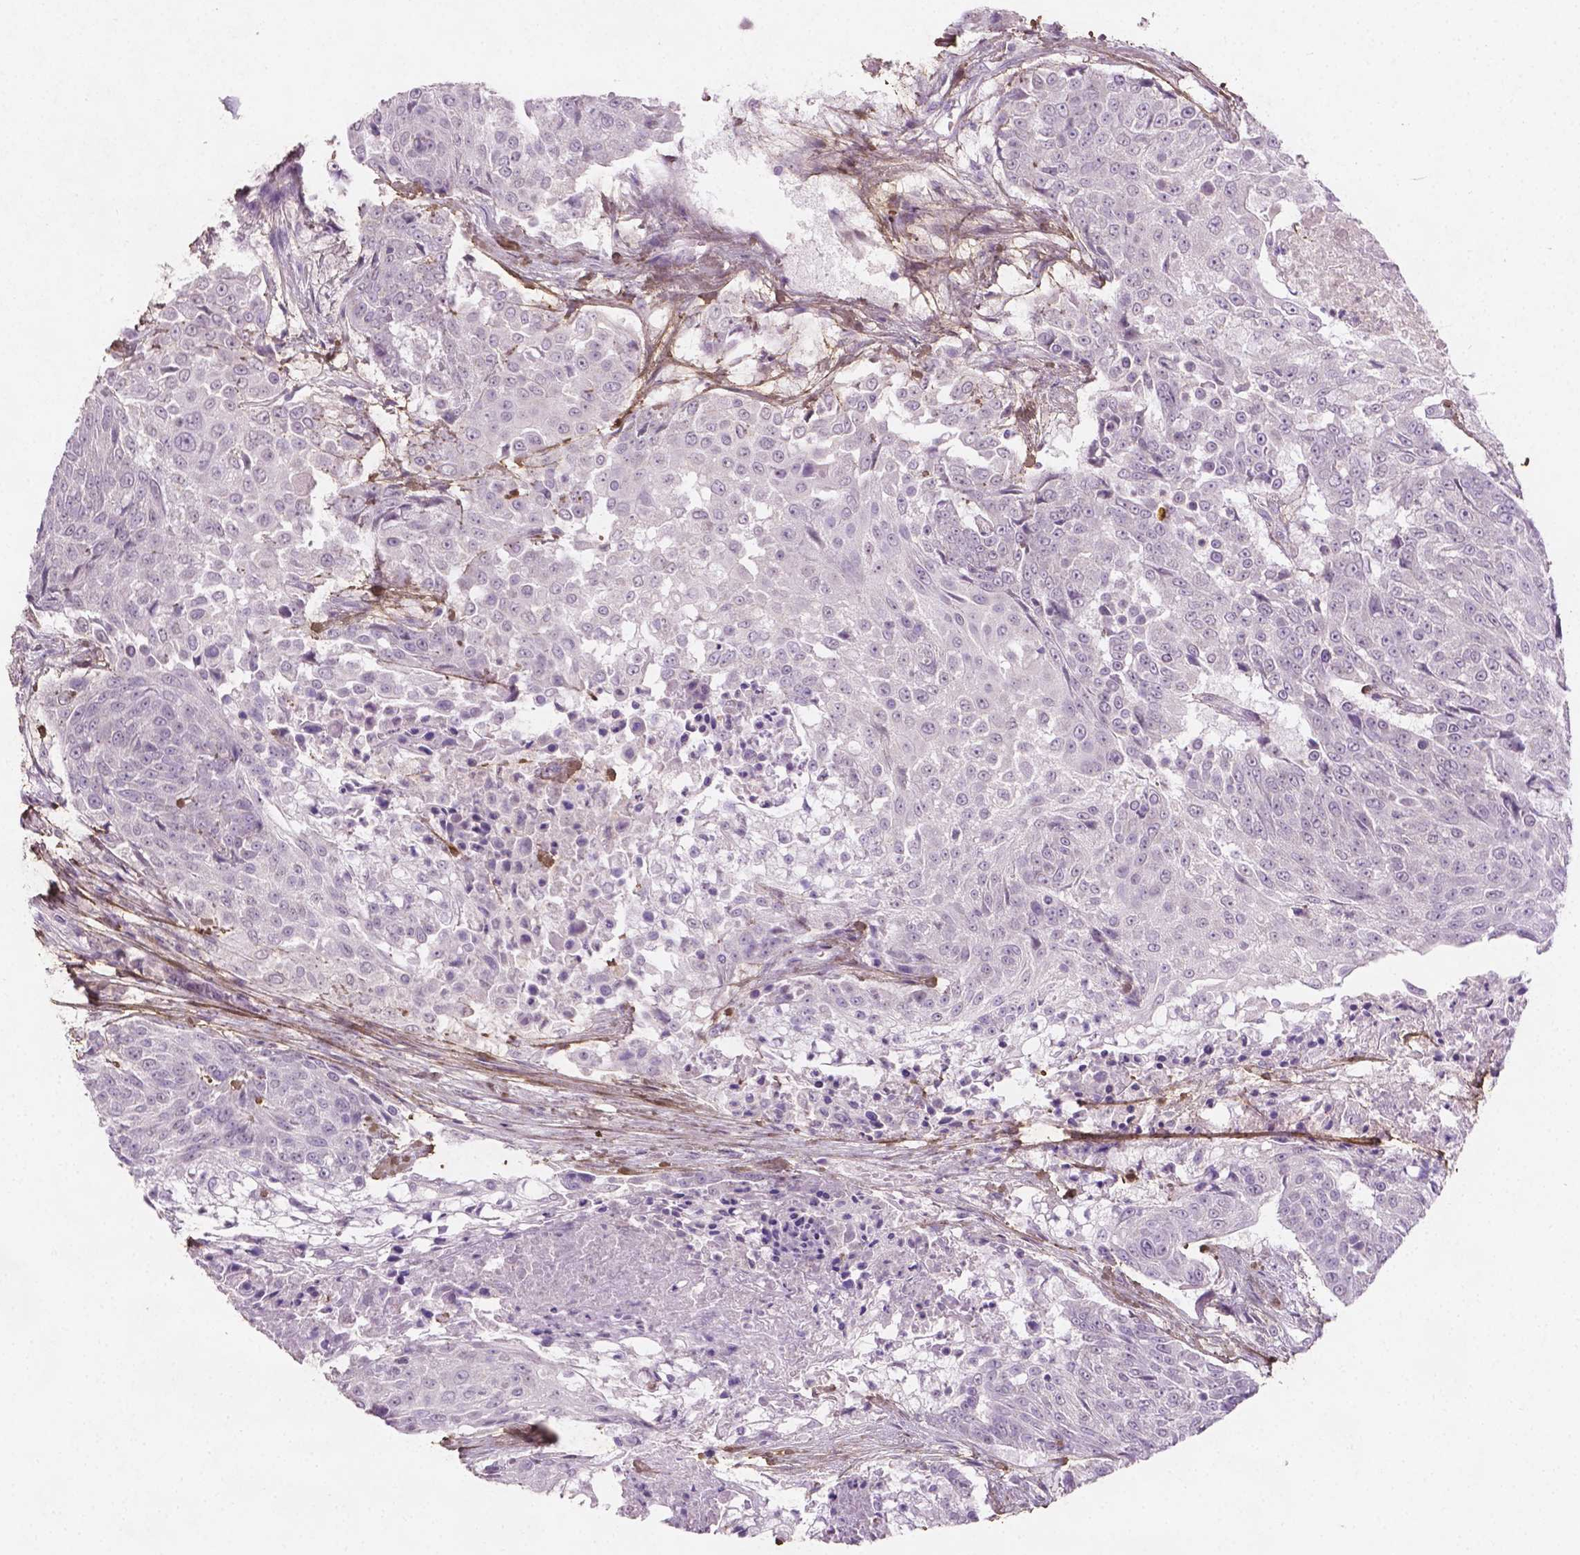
{"staining": {"intensity": "negative", "quantity": "none", "location": "none"}, "tissue": "urothelial cancer", "cell_type": "Tumor cells", "image_type": "cancer", "snomed": [{"axis": "morphology", "description": "Urothelial carcinoma, High grade"}, {"axis": "topography", "description": "Urinary bladder"}], "caption": "Tumor cells show no significant staining in high-grade urothelial carcinoma.", "gene": "DLG2", "patient": {"sex": "female", "age": 63}}